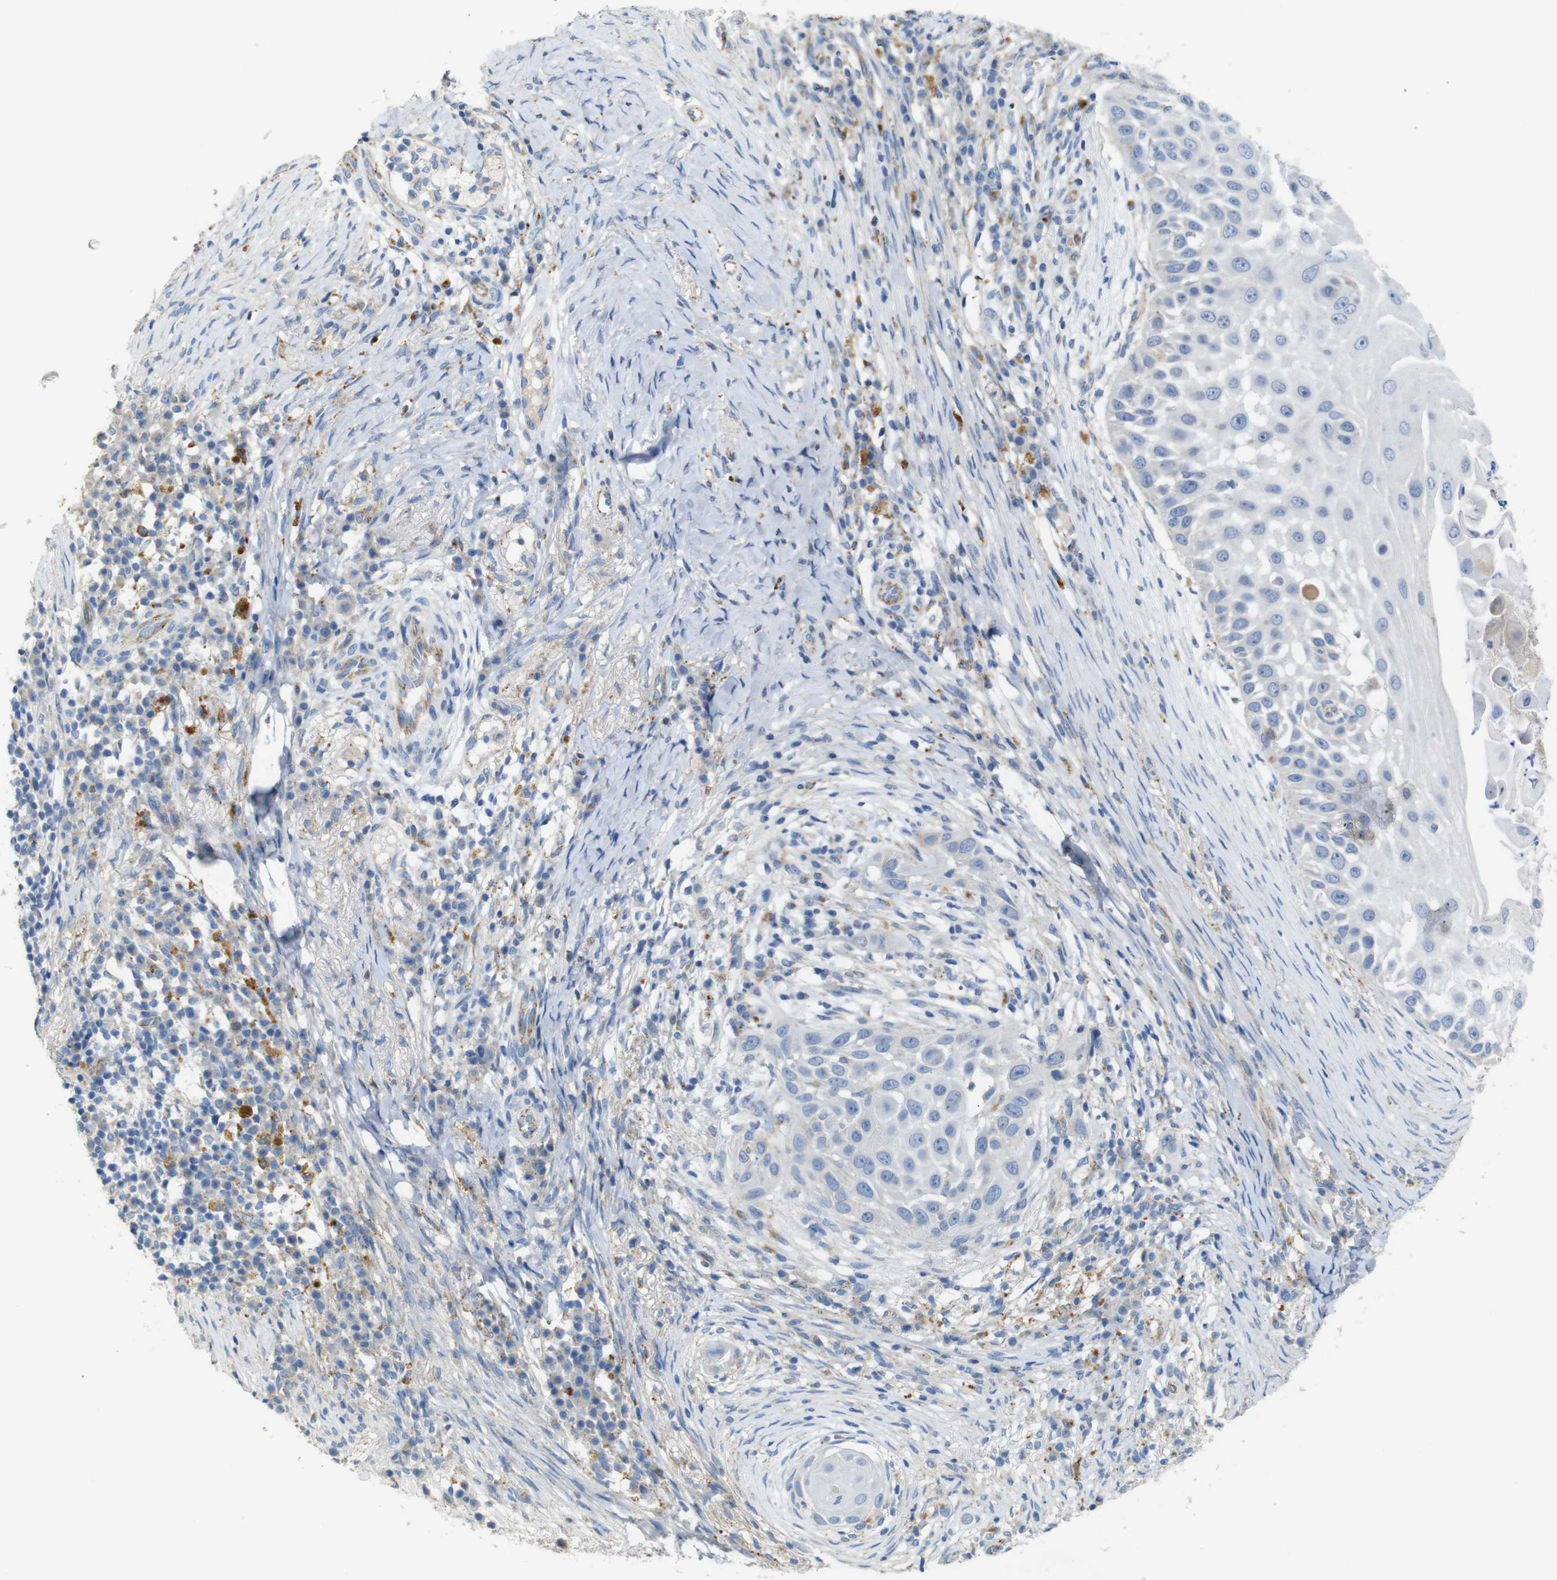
{"staining": {"intensity": "negative", "quantity": "none", "location": "none"}, "tissue": "skin cancer", "cell_type": "Tumor cells", "image_type": "cancer", "snomed": [{"axis": "morphology", "description": "Squamous cell carcinoma, NOS"}, {"axis": "topography", "description": "Skin"}], "caption": "IHC of skin squamous cell carcinoma shows no staining in tumor cells. (DAB (3,3'-diaminobenzidine) immunohistochemistry, high magnification).", "gene": "NHLRC3", "patient": {"sex": "female", "age": 44}}